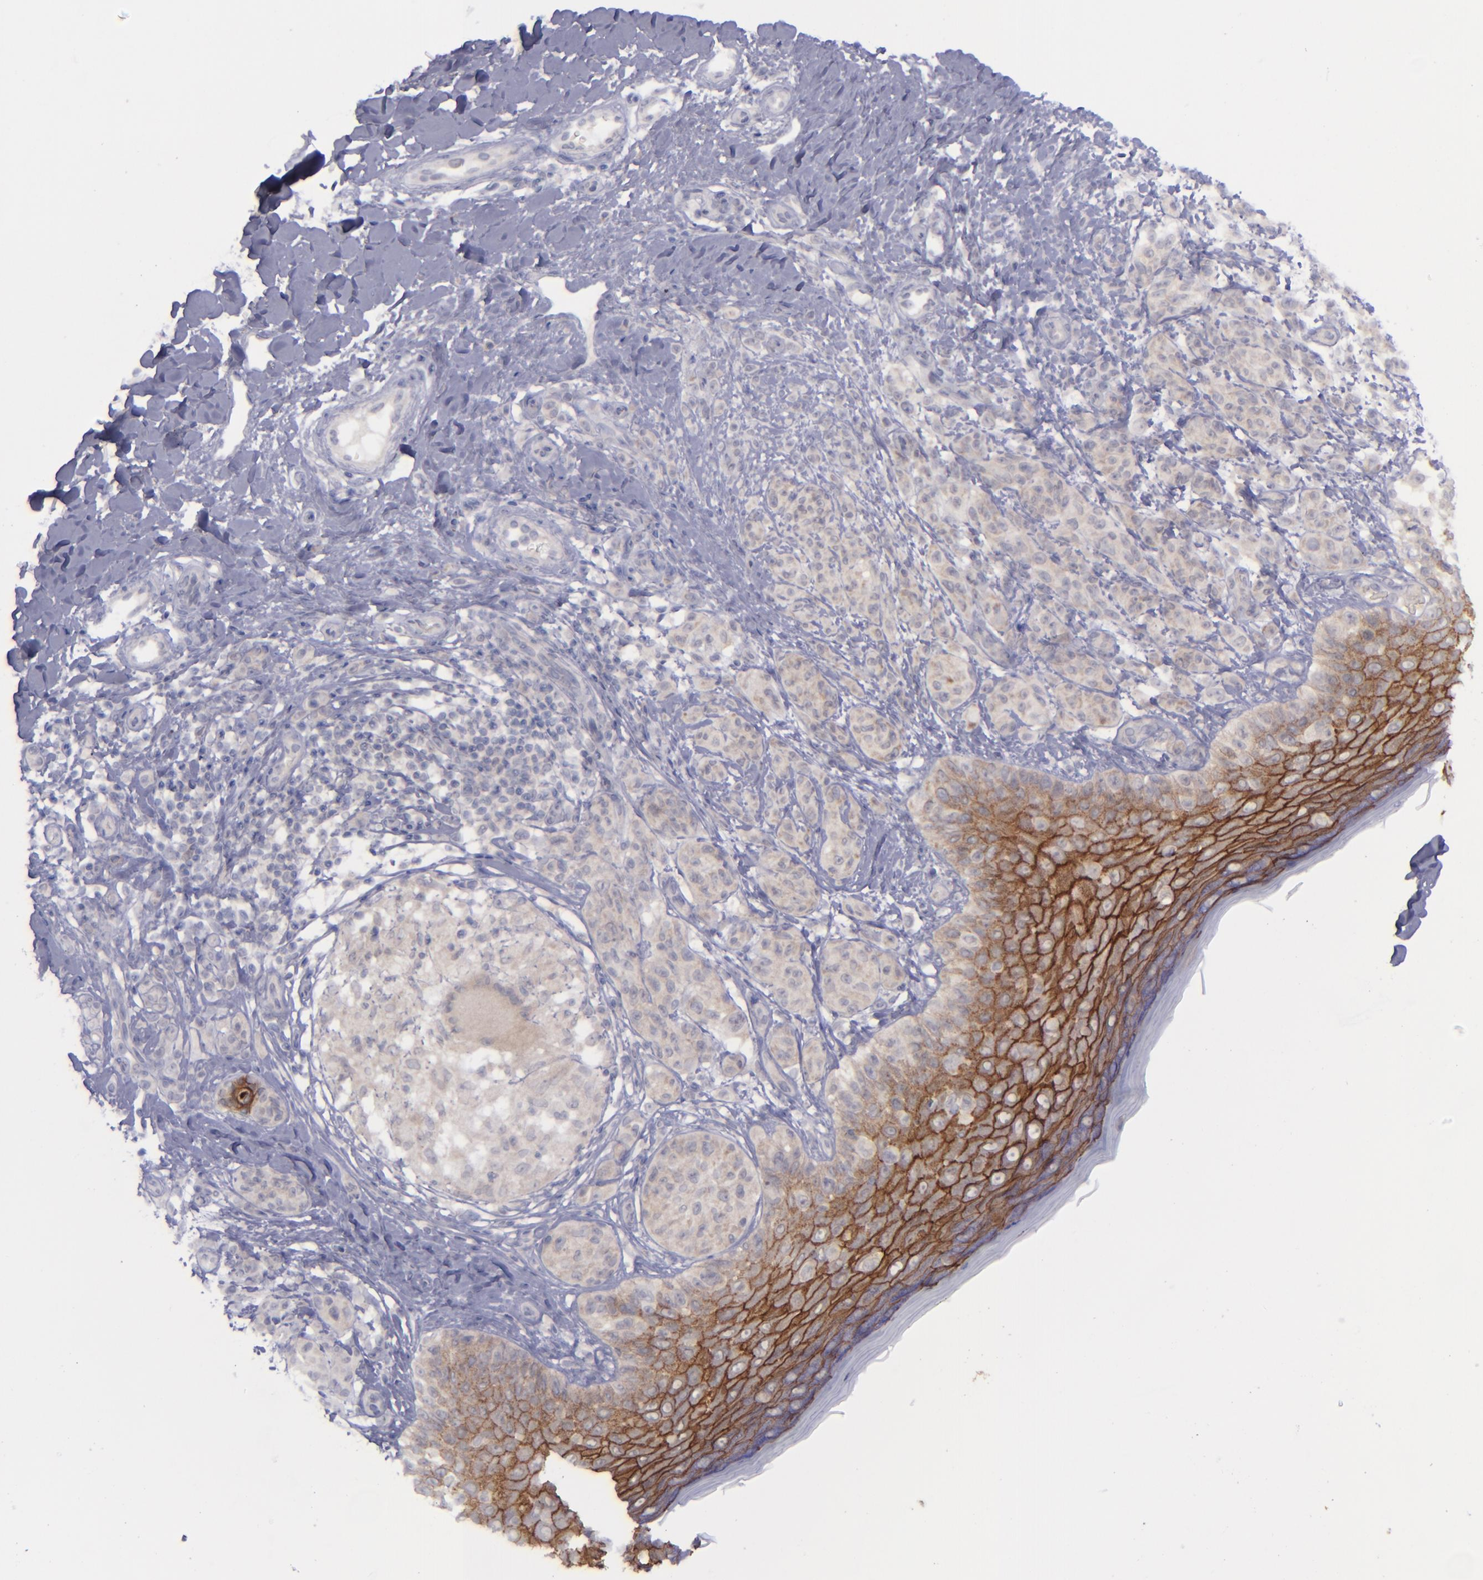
{"staining": {"intensity": "negative", "quantity": "none", "location": "none"}, "tissue": "melanoma", "cell_type": "Tumor cells", "image_type": "cancer", "snomed": [{"axis": "morphology", "description": "Malignant melanoma, NOS"}, {"axis": "topography", "description": "Skin"}], "caption": "Melanoma was stained to show a protein in brown. There is no significant expression in tumor cells. Nuclei are stained in blue.", "gene": "EVPL", "patient": {"sex": "male", "age": 57}}